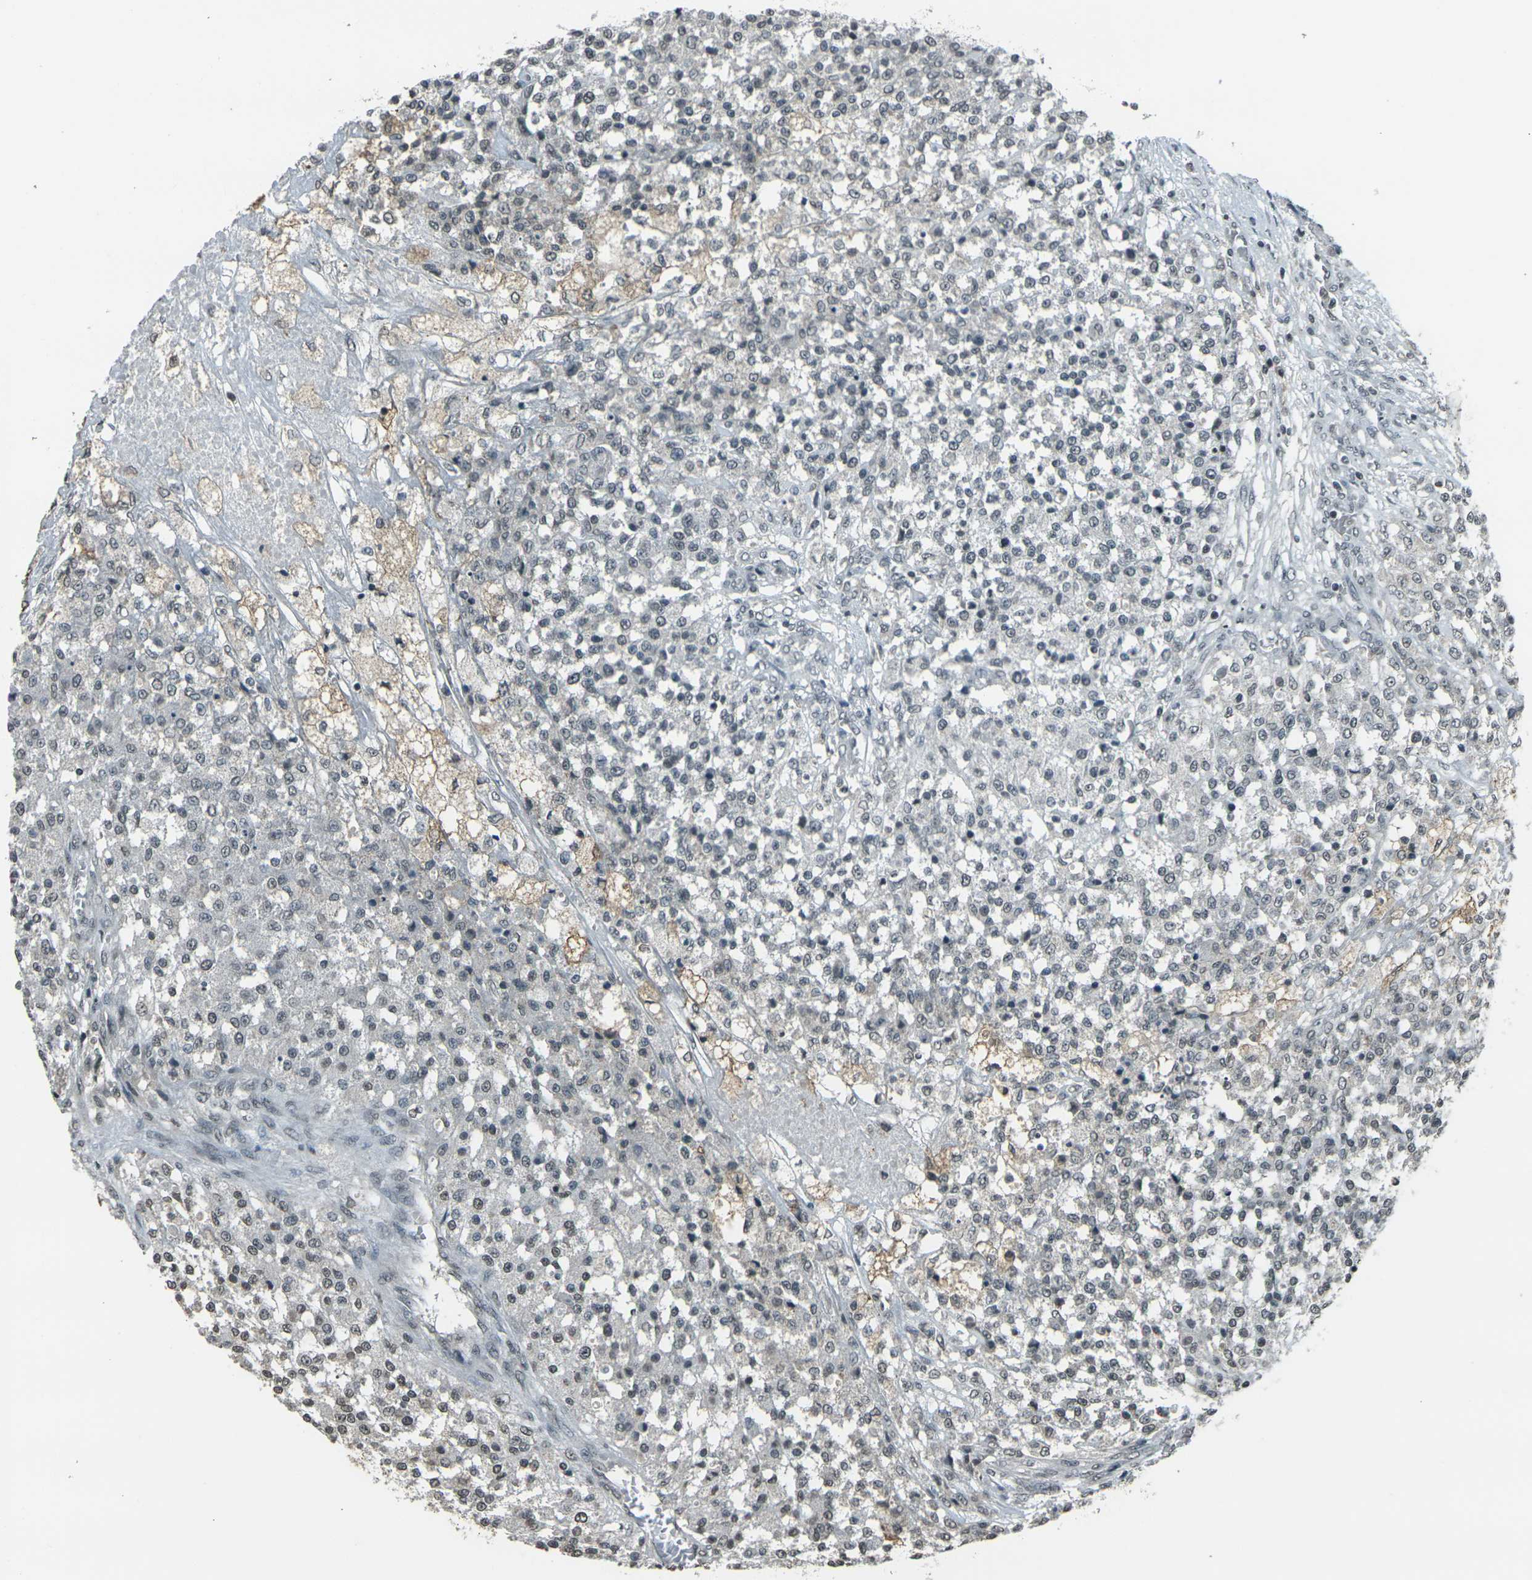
{"staining": {"intensity": "weak", "quantity": "<25%", "location": "nuclear"}, "tissue": "testis cancer", "cell_type": "Tumor cells", "image_type": "cancer", "snomed": [{"axis": "morphology", "description": "Seminoma, NOS"}, {"axis": "topography", "description": "Testis"}], "caption": "Tumor cells show no significant protein expression in seminoma (testis).", "gene": "PRPF8", "patient": {"sex": "male", "age": 59}}